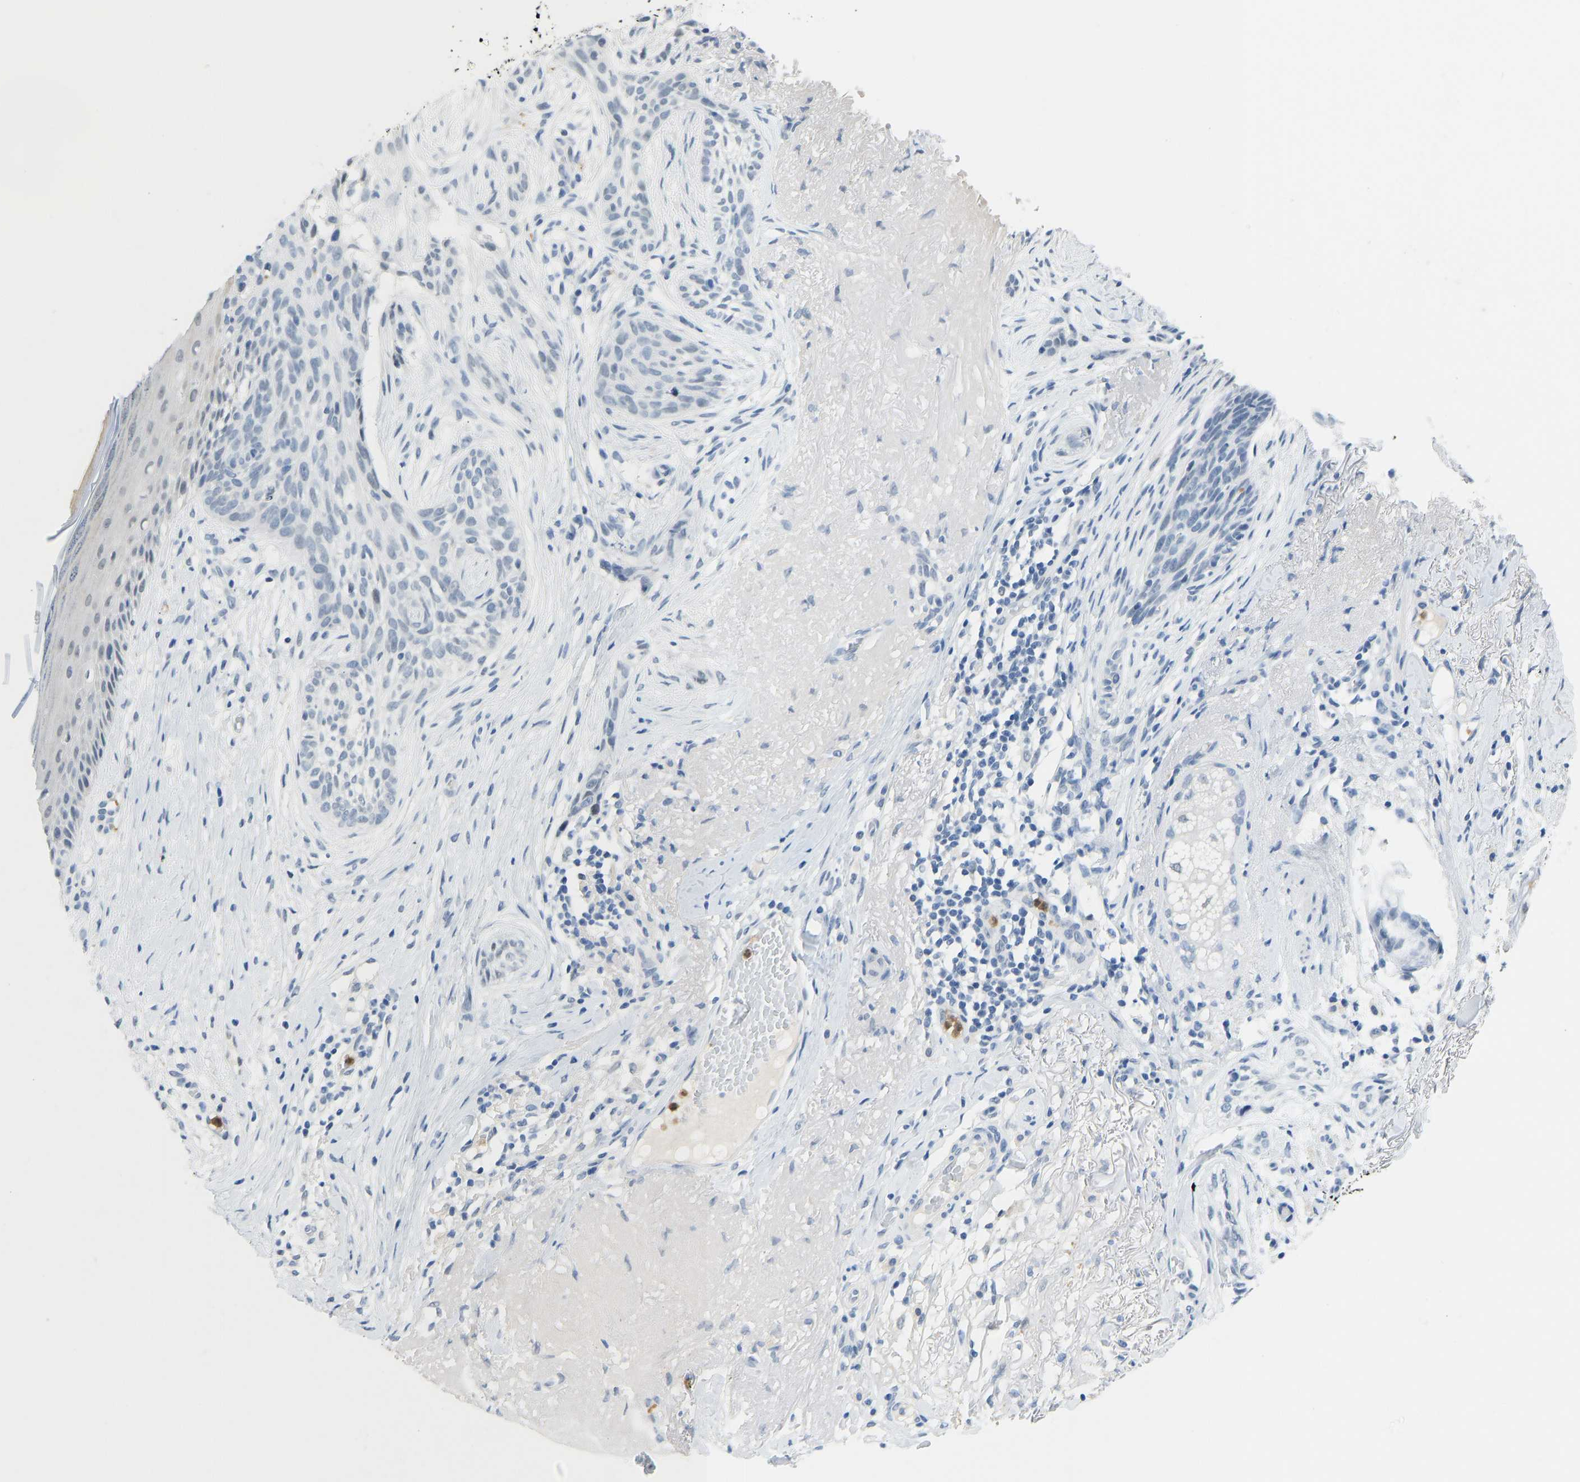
{"staining": {"intensity": "negative", "quantity": "none", "location": "none"}, "tissue": "skin cancer", "cell_type": "Tumor cells", "image_type": "cancer", "snomed": [{"axis": "morphology", "description": "Basal cell carcinoma"}, {"axis": "topography", "description": "Skin"}], "caption": "The immunohistochemistry photomicrograph has no significant staining in tumor cells of skin cancer (basal cell carcinoma) tissue.", "gene": "TXNDC2", "patient": {"sex": "female", "age": 88}}